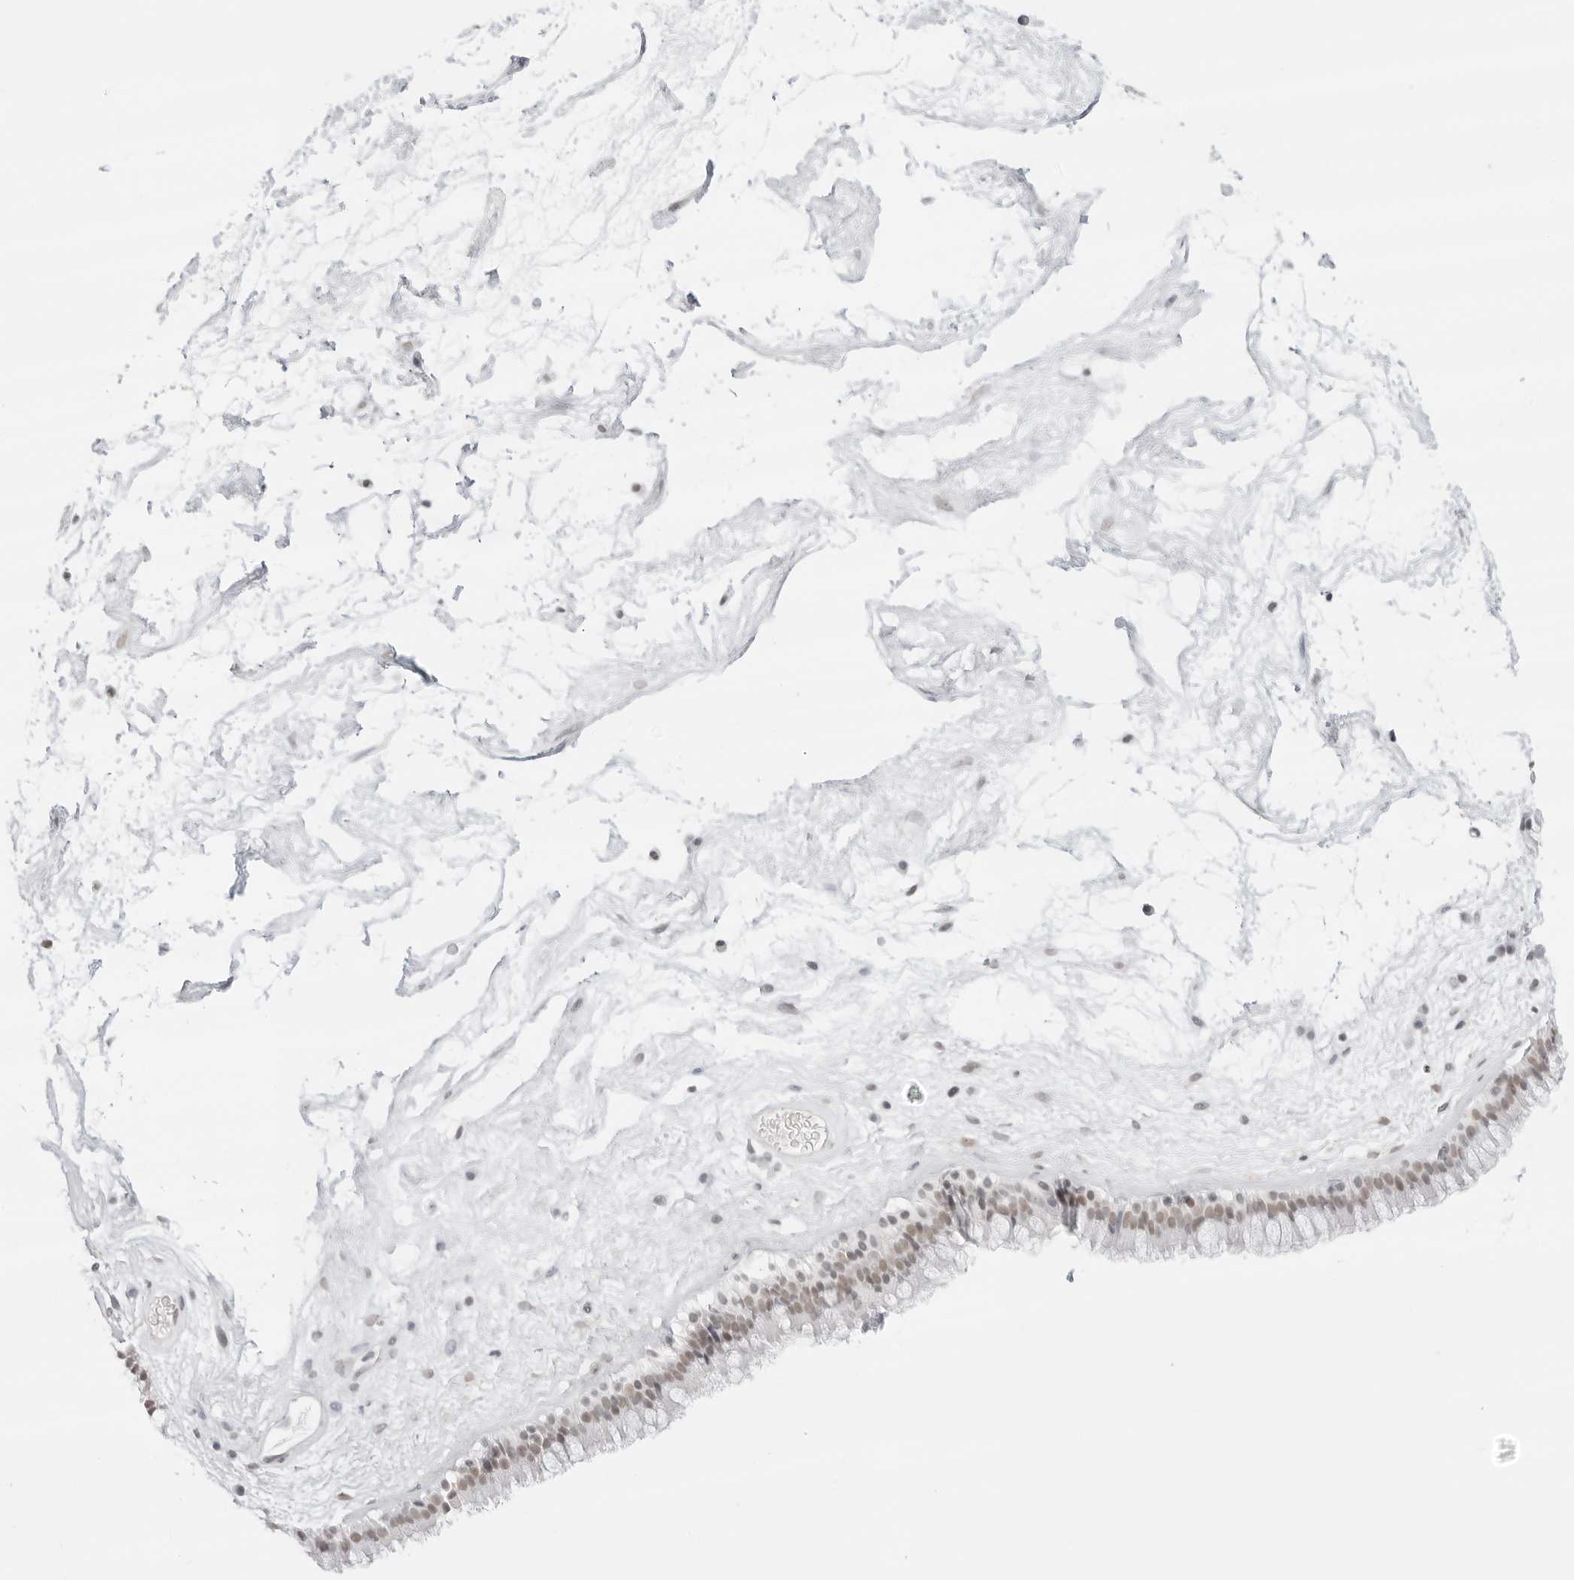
{"staining": {"intensity": "moderate", "quantity": "25%-75%", "location": "nuclear"}, "tissue": "nasopharynx", "cell_type": "Respiratory epithelial cells", "image_type": "normal", "snomed": [{"axis": "morphology", "description": "Normal tissue, NOS"}, {"axis": "morphology", "description": "Inflammation, NOS"}, {"axis": "topography", "description": "Nasopharynx"}], "caption": "Nasopharynx stained for a protein (brown) demonstrates moderate nuclear positive expression in about 25%-75% of respiratory epithelial cells.", "gene": "TCIM", "patient": {"sex": "male", "age": 48}}